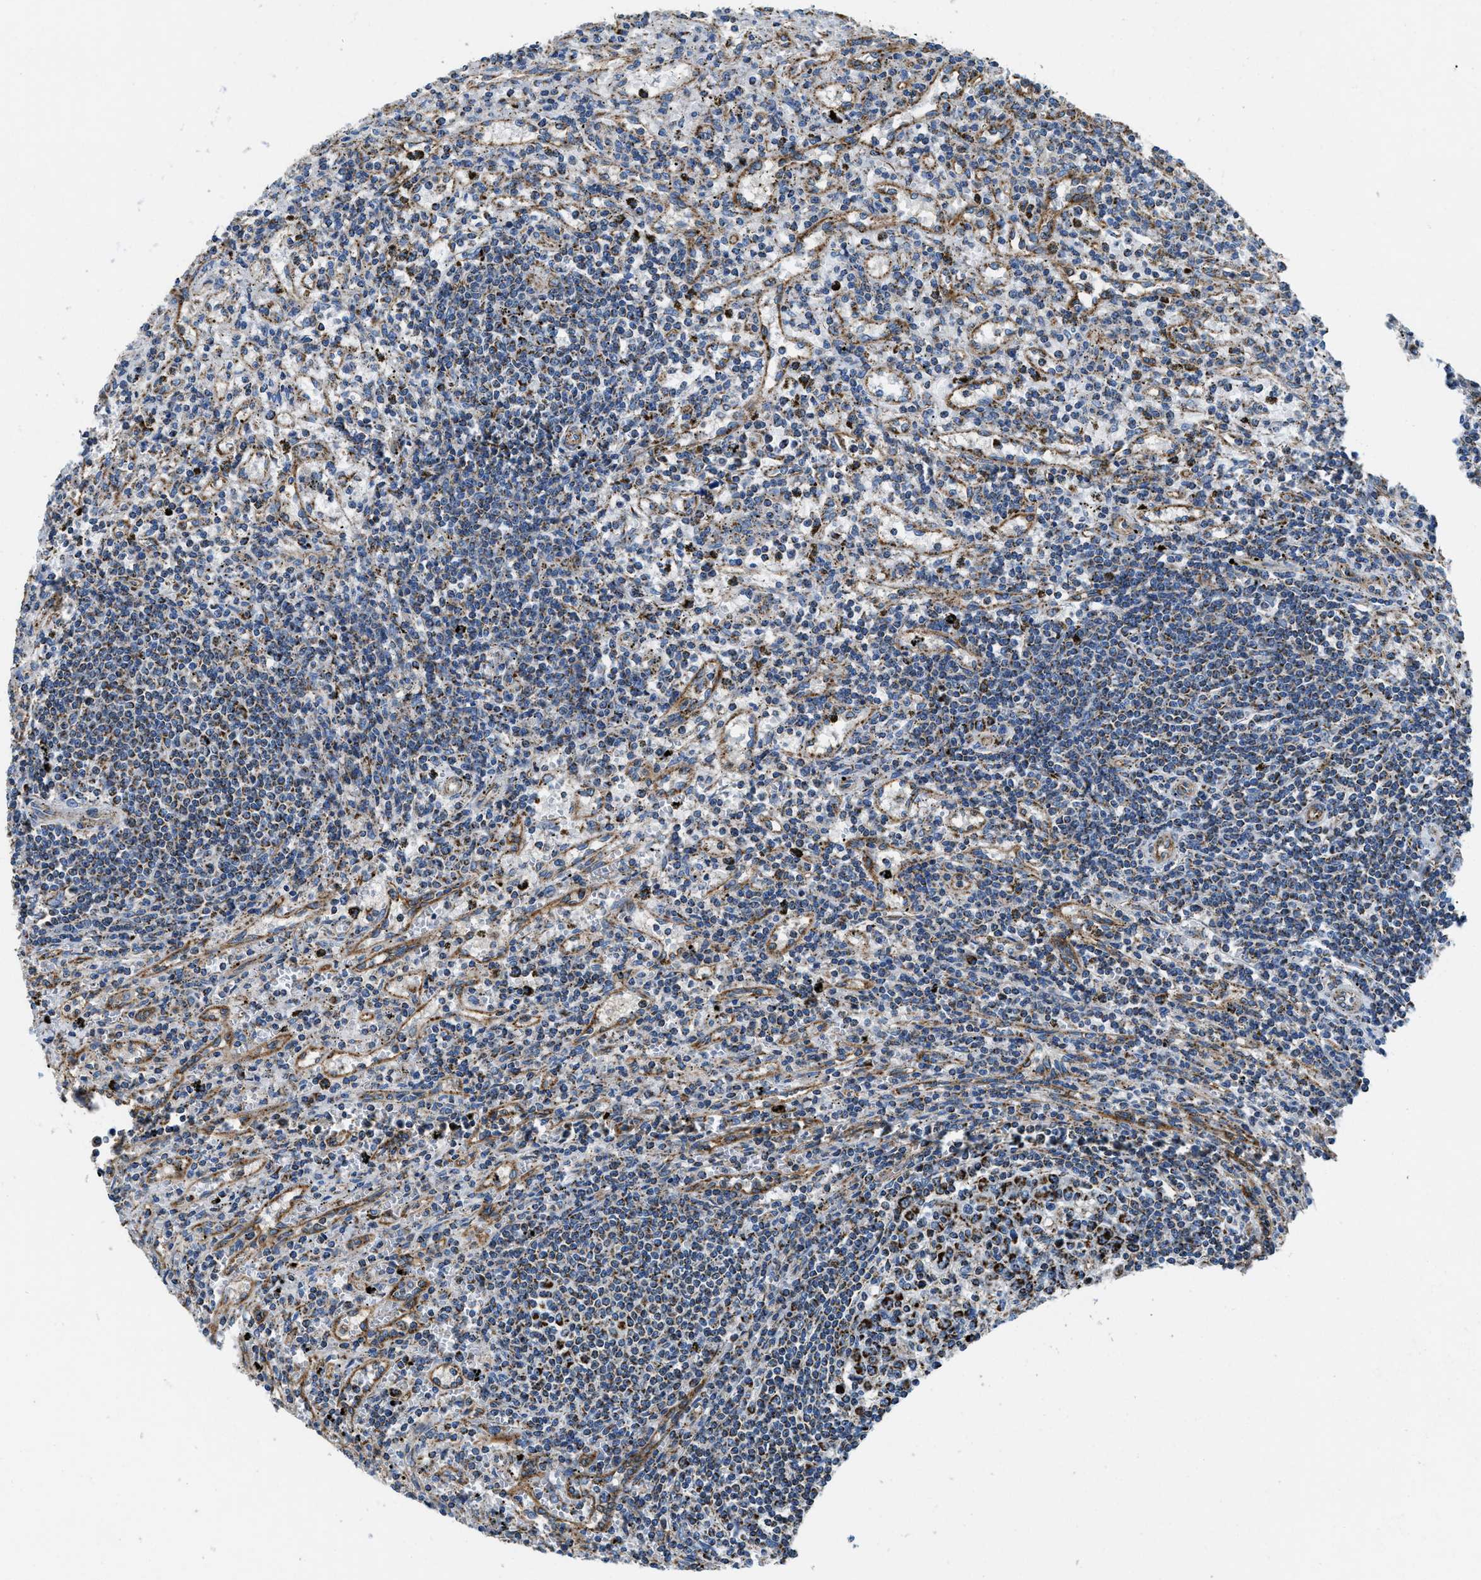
{"staining": {"intensity": "strong", "quantity": "25%-75%", "location": "cytoplasmic/membranous"}, "tissue": "lymphoma", "cell_type": "Tumor cells", "image_type": "cancer", "snomed": [{"axis": "morphology", "description": "Malignant lymphoma, non-Hodgkin's type, Low grade"}, {"axis": "topography", "description": "Spleen"}], "caption": "Lymphoma stained for a protein (brown) displays strong cytoplasmic/membranous positive positivity in about 25%-75% of tumor cells.", "gene": "STK33", "patient": {"sex": "male", "age": 76}}